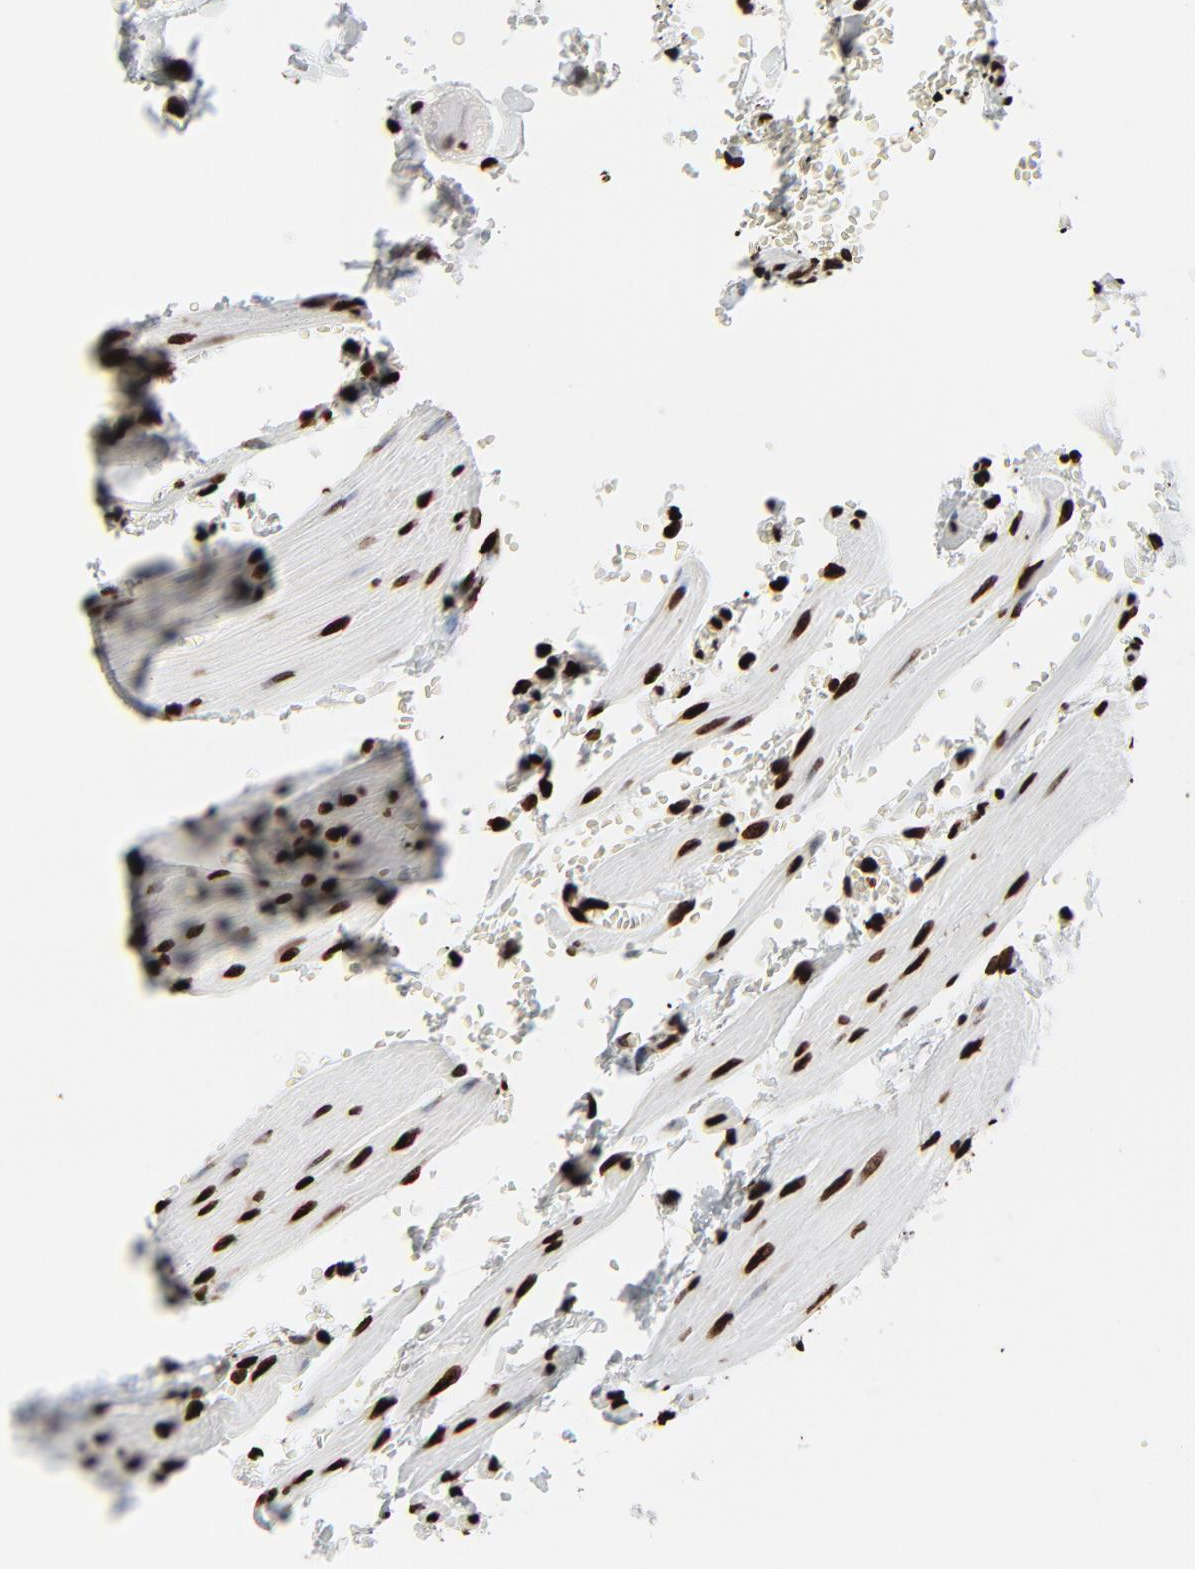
{"staining": {"intensity": "strong", "quantity": ">75%", "location": "nuclear"}, "tissue": "small intestine", "cell_type": "Glandular cells", "image_type": "normal", "snomed": [{"axis": "morphology", "description": "Normal tissue, NOS"}, {"axis": "topography", "description": "Small intestine"}], "caption": "Immunohistochemistry (DAB (3,3'-diaminobenzidine)) staining of benign small intestine displays strong nuclear protein staining in about >75% of glandular cells. The staining was performed using DAB, with brown indicating positive protein expression. Nuclei are stained blue with hematoxylin.", "gene": "H3", "patient": {"sex": "male", "age": 71}}